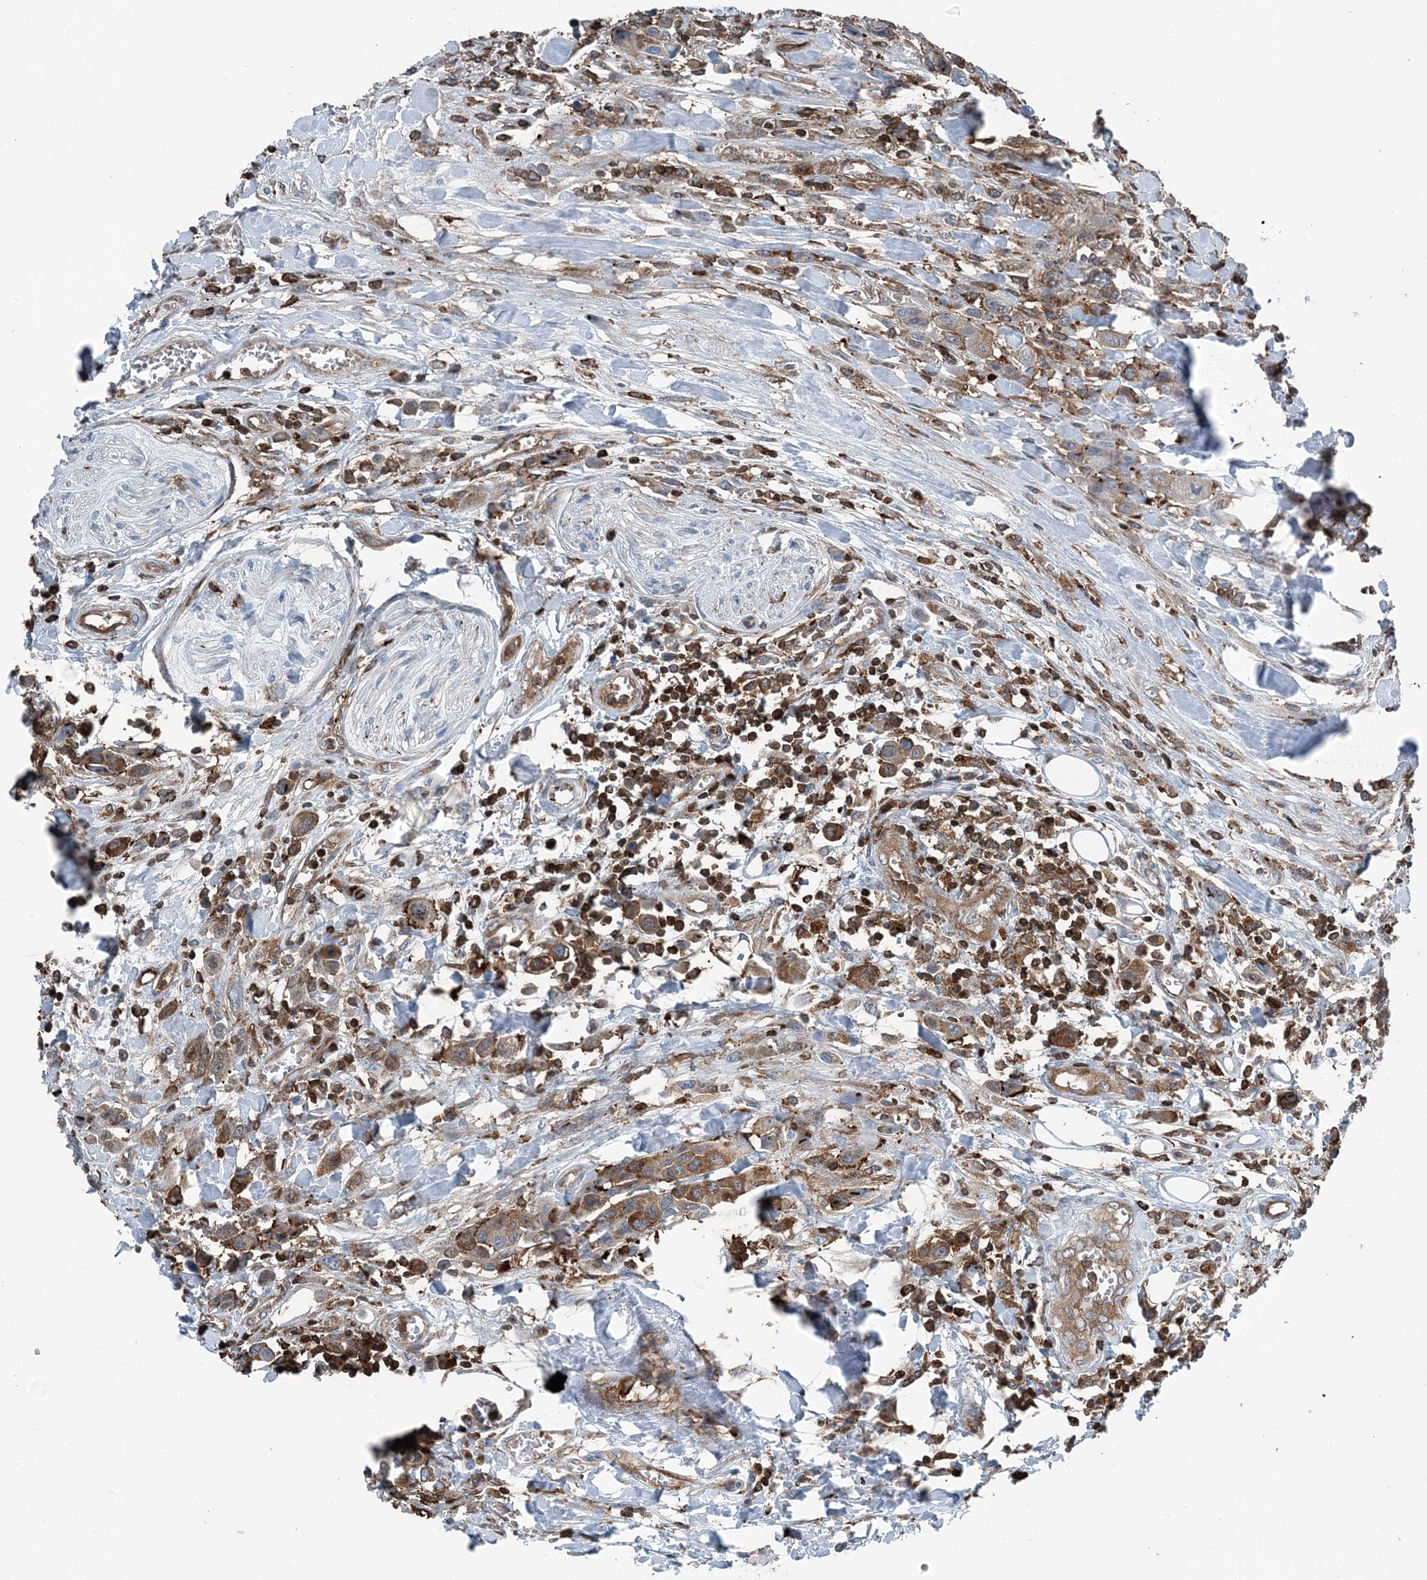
{"staining": {"intensity": "moderate", "quantity": ">75%", "location": "cytoplasmic/membranous"}, "tissue": "urothelial cancer", "cell_type": "Tumor cells", "image_type": "cancer", "snomed": [{"axis": "morphology", "description": "Urothelial carcinoma, High grade"}, {"axis": "topography", "description": "Urinary bladder"}], "caption": "This micrograph displays immunohistochemistry (IHC) staining of urothelial carcinoma (high-grade), with medium moderate cytoplasmic/membranous staining in about >75% of tumor cells.", "gene": "CFL1", "patient": {"sex": "male", "age": 50}}